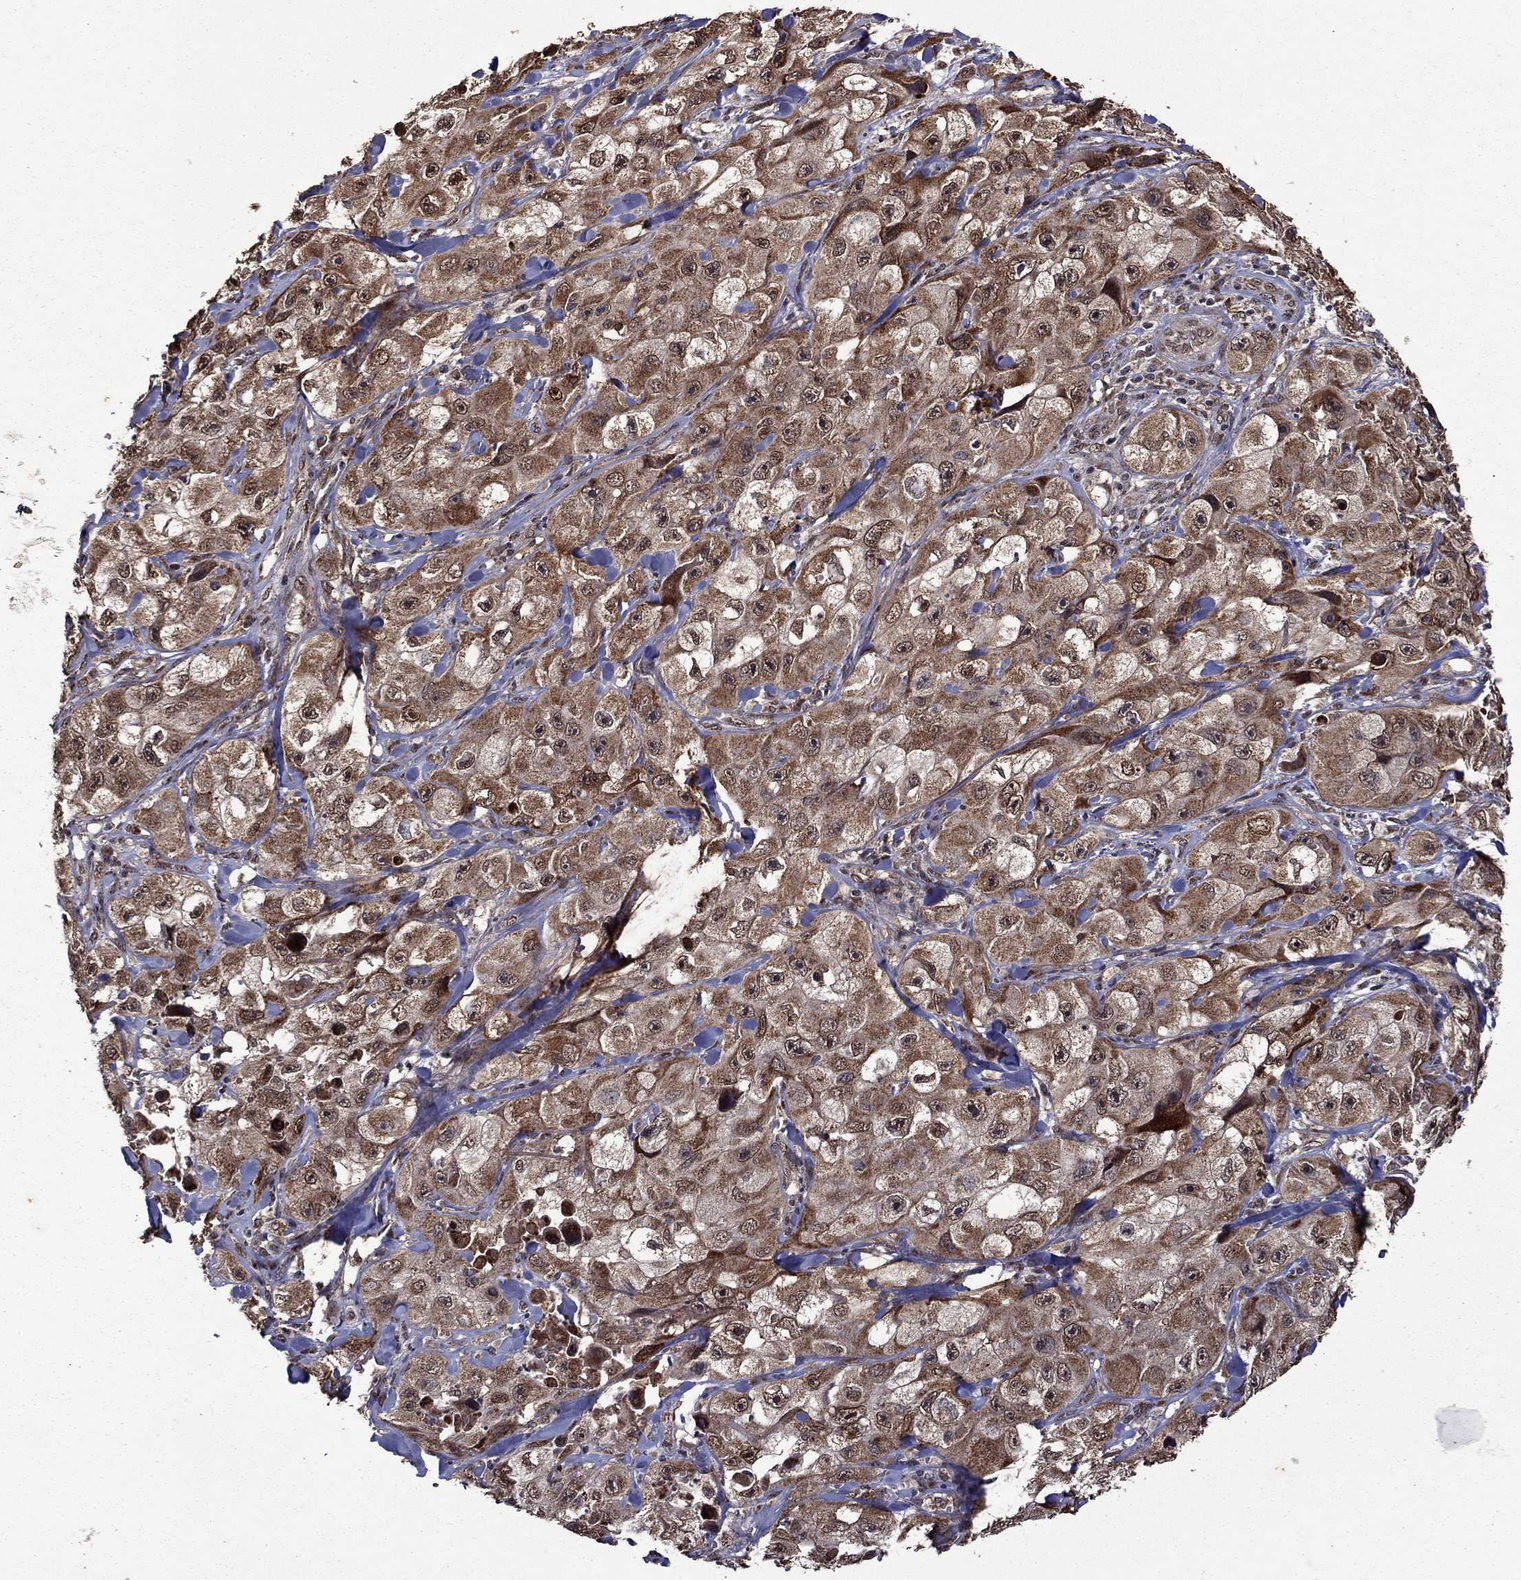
{"staining": {"intensity": "moderate", "quantity": ">75%", "location": "cytoplasmic/membranous,nuclear"}, "tissue": "skin cancer", "cell_type": "Tumor cells", "image_type": "cancer", "snomed": [{"axis": "morphology", "description": "Squamous cell carcinoma, NOS"}, {"axis": "topography", "description": "Skin"}, {"axis": "topography", "description": "Subcutis"}], "caption": "This is a photomicrograph of IHC staining of squamous cell carcinoma (skin), which shows moderate staining in the cytoplasmic/membranous and nuclear of tumor cells.", "gene": "ITM2B", "patient": {"sex": "male", "age": 73}}